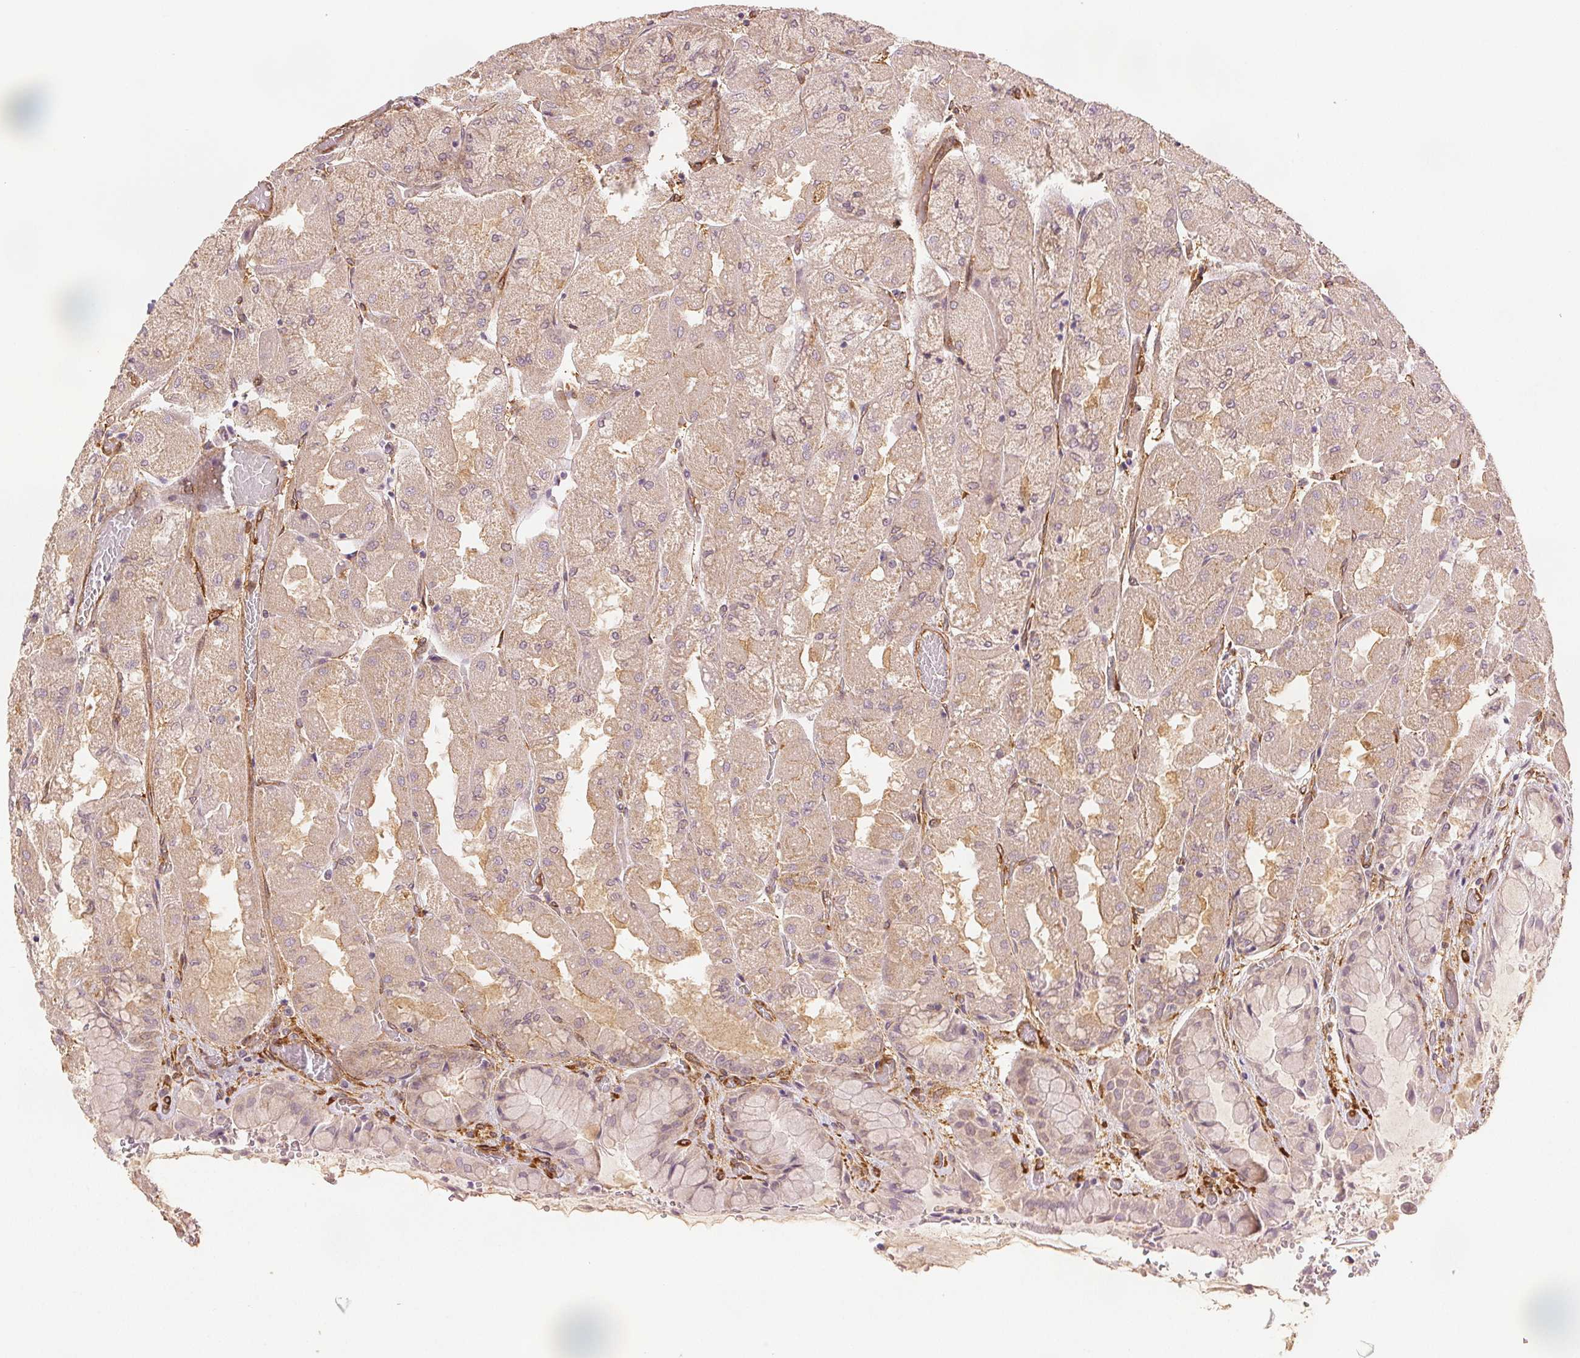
{"staining": {"intensity": "weak", "quantity": "25%-75%", "location": "cytoplasmic/membranous"}, "tissue": "stomach", "cell_type": "Glandular cells", "image_type": "normal", "snomed": [{"axis": "morphology", "description": "Normal tissue, NOS"}, {"axis": "topography", "description": "Stomach"}], "caption": "Weak cytoplasmic/membranous positivity is identified in approximately 25%-75% of glandular cells in normal stomach. The protein of interest is stained brown, and the nuclei are stained in blue (DAB IHC with brightfield microscopy, high magnification).", "gene": "DIAPH2", "patient": {"sex": "female", "age": 61}}